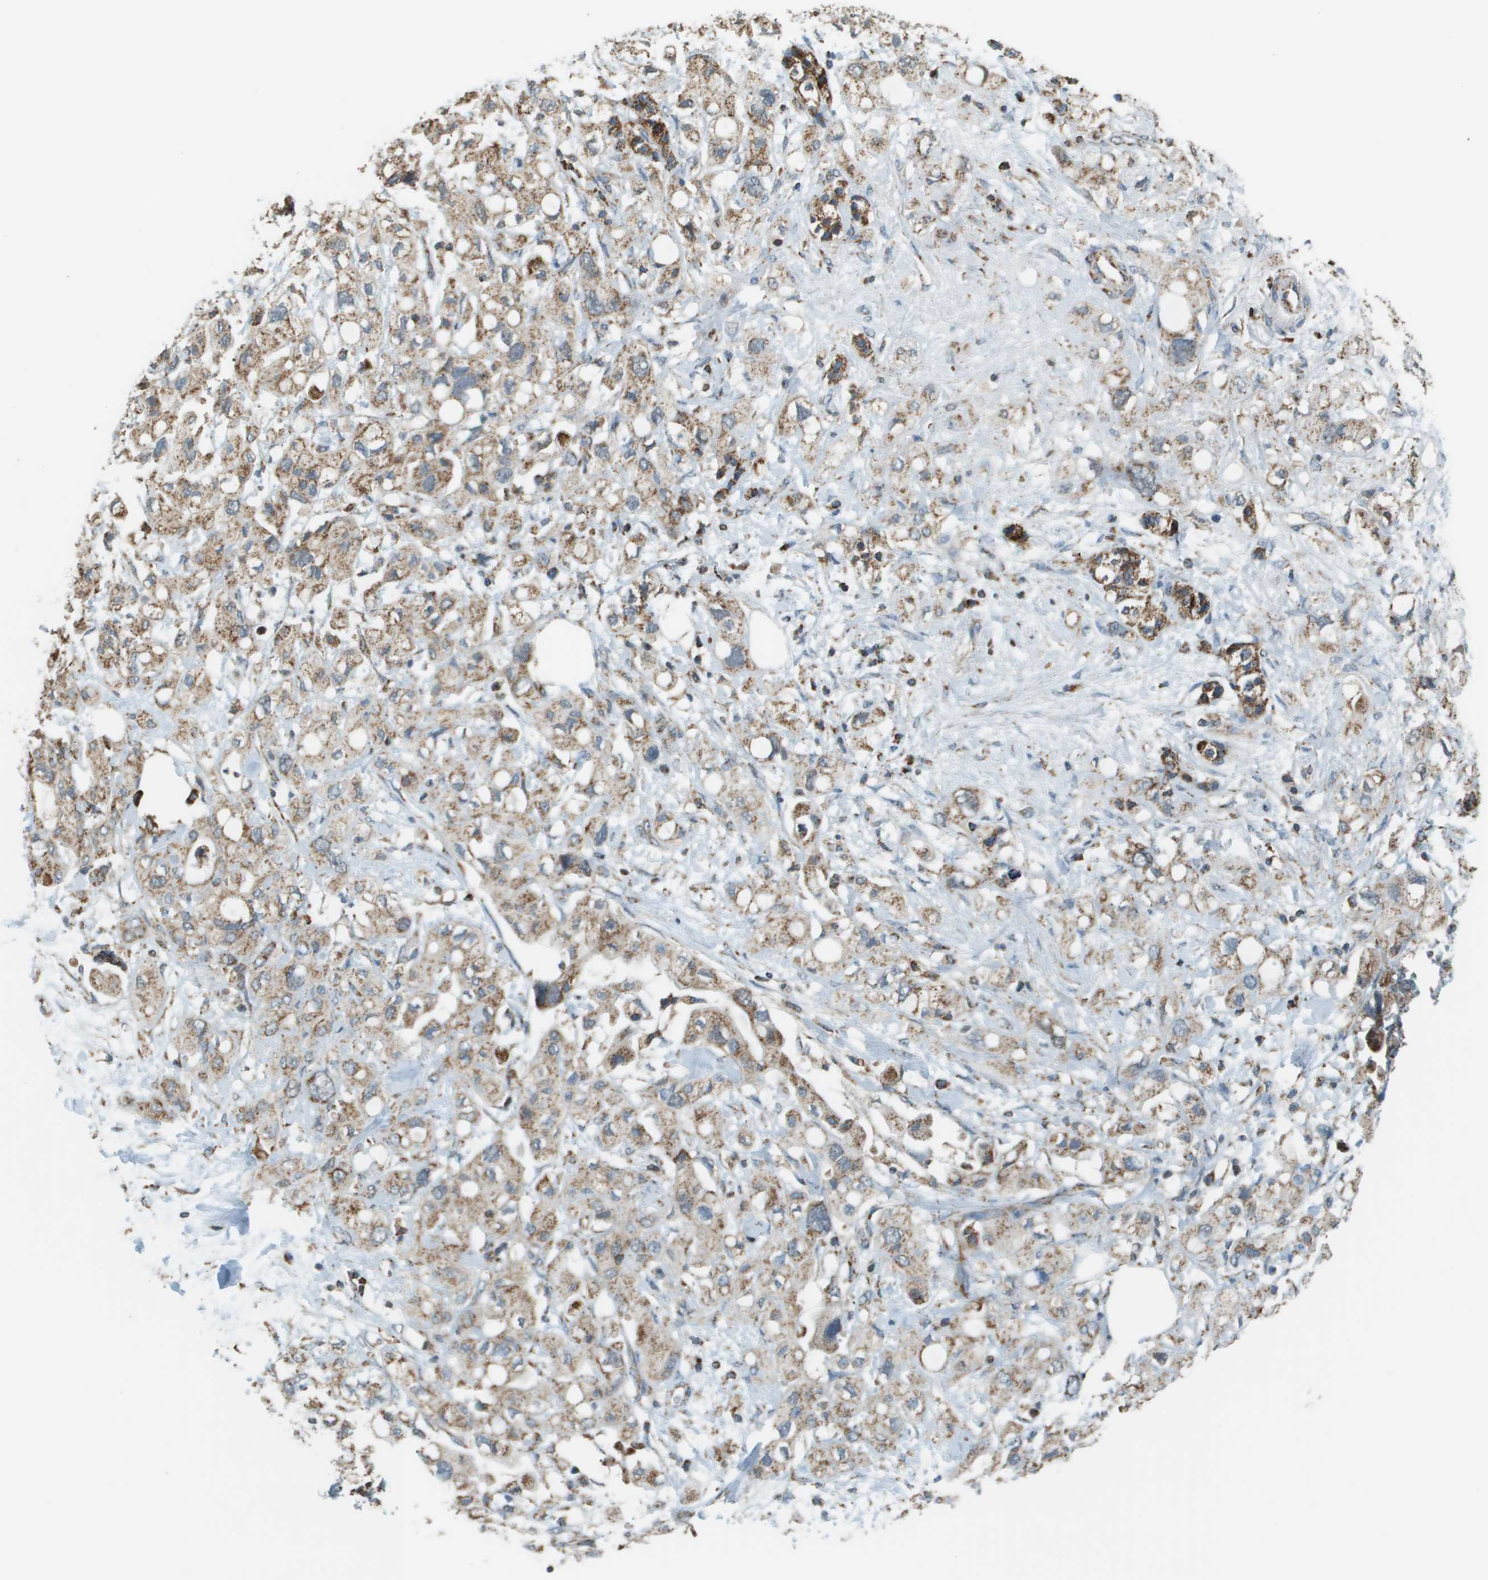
{"staining": {"intensity": "moderate", "quantity": ">75%", "location": "cytoplasmic/membranous"}, "tissue": "pancreatic cancer", "cell_type": "Tumor cells", "image_type": "cancer", "snomed": [{"axis": "morphology", "description": "Adenocarcinoma, NOS"}, {"axis": "topography", "description": "Pancreas"}], "caption": "The micrograph shows a brown stain indicating the presence of a protein in the cytoplasmic/membranous of tumor cells in pancreatic cancer.", "gene": "FH", "patient": {"sex": "female", "age": 56}}